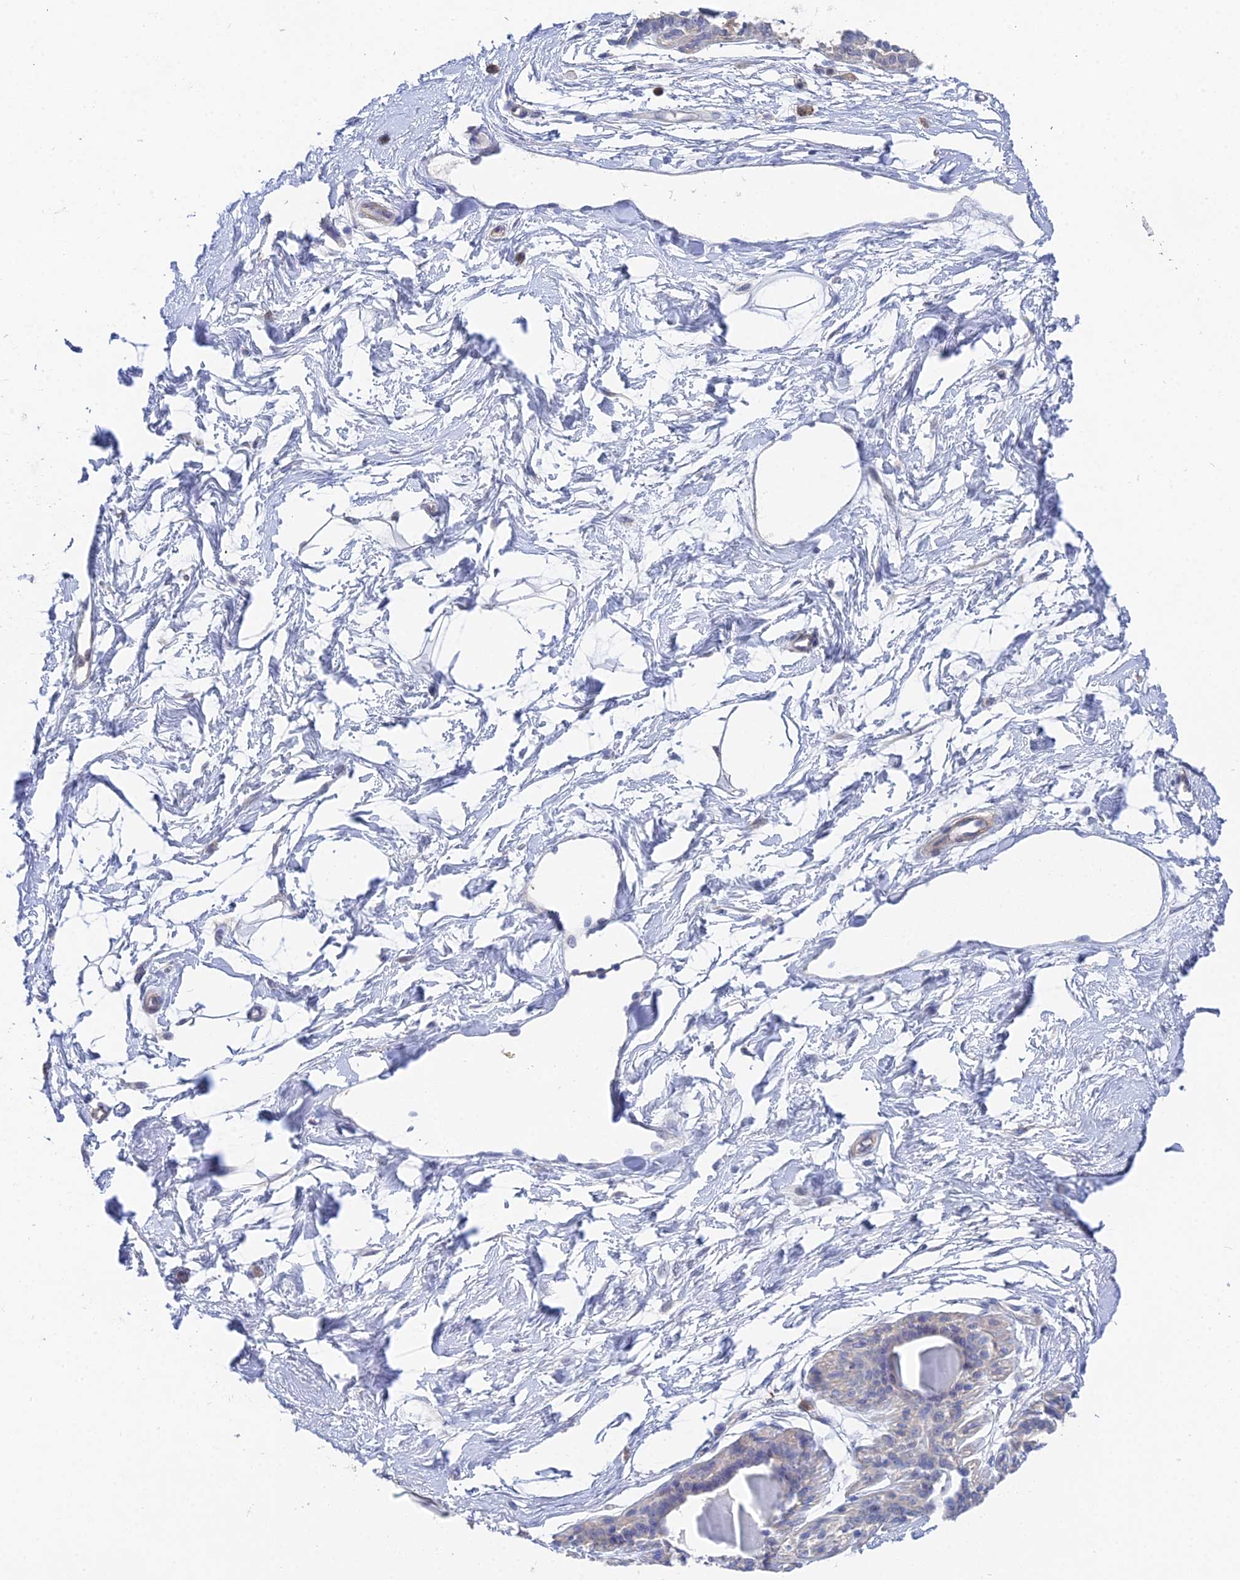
{"staining": {"intensity": "negative", "quantity": "none", "location": "none"}, "tissue": "breast", "cell_type": "Adipocytes", "image_type": "normal", "snomed": [{"axis": "morphology", "description": "Normal tissue, NOS"}, {"axis": "topography", "description": "Breast"}], "caption": "DAB immunohistochemical staining of benign human breast exhibits no significant positivity in adipocytes. (Stains: DAB IHC with hematoxylin counter stain, Microscopy: brightfield microscopy at high magnification).", "gene": "DNAH14", "patient": {"sex": "female", "age": 45}}